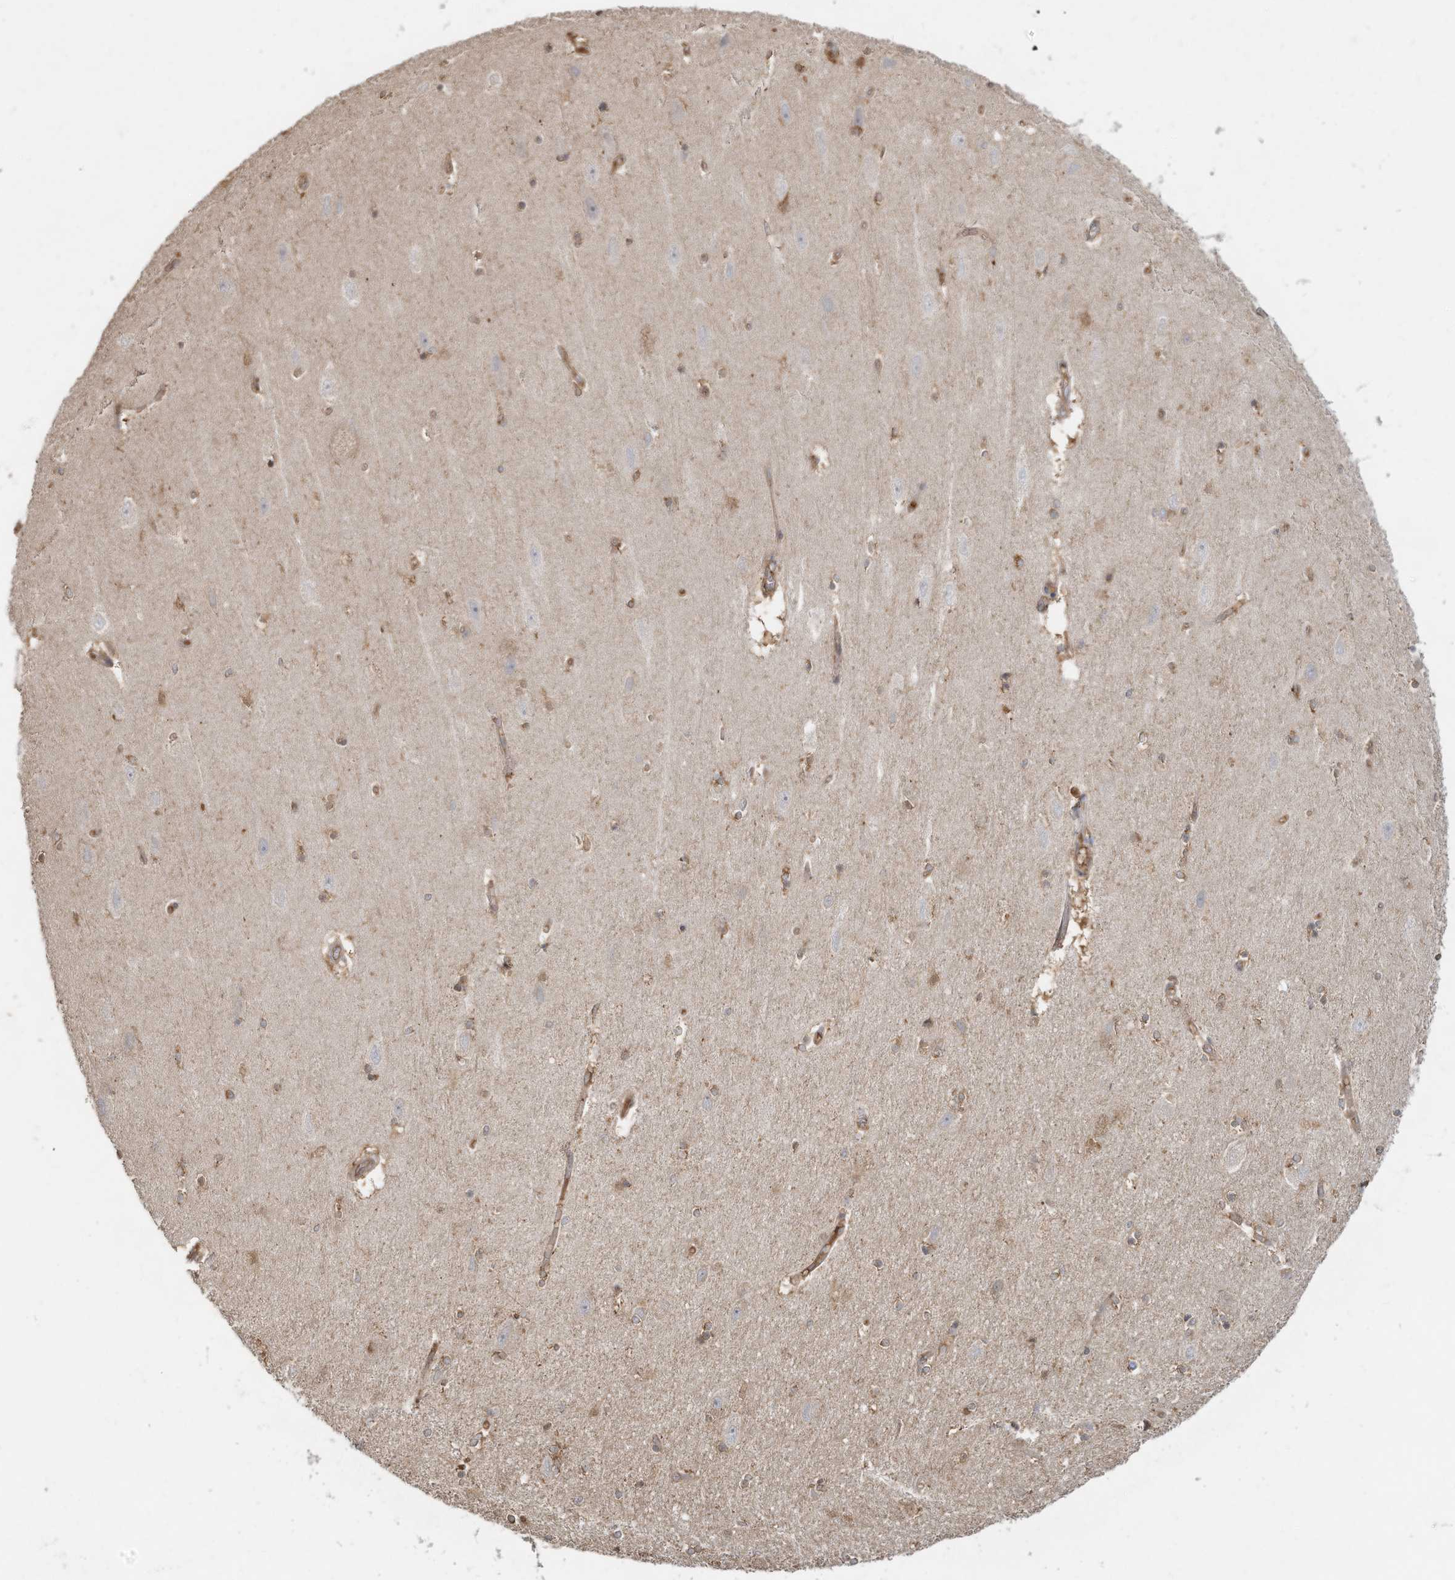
{"staining": {"intensity": "moderate", "quantity": "25%-75%", "location": "cytoplasmic/membranous"}, "tissue": "hippocampus", "cell_type": "Glial cells", "image_type": "normal", "snomed": [{"axis": "morphology", "description": "Normal tissue, NOS"}, {"axis": "topography", "description": "Hippocampus"}], "caption": "Immunohistochemical staining of unremarkable human hippocampus shows moderate cytoplasmic/membranous protein expression in approximately 25%-75% of glial cells. The staining is performed using DAB brown chromogen to label protein expression. The nuclei are counter-stained blue using hematoxylin.", "gene": "DYNC1I2", "patient": {"sex": "female", "age": 54}}